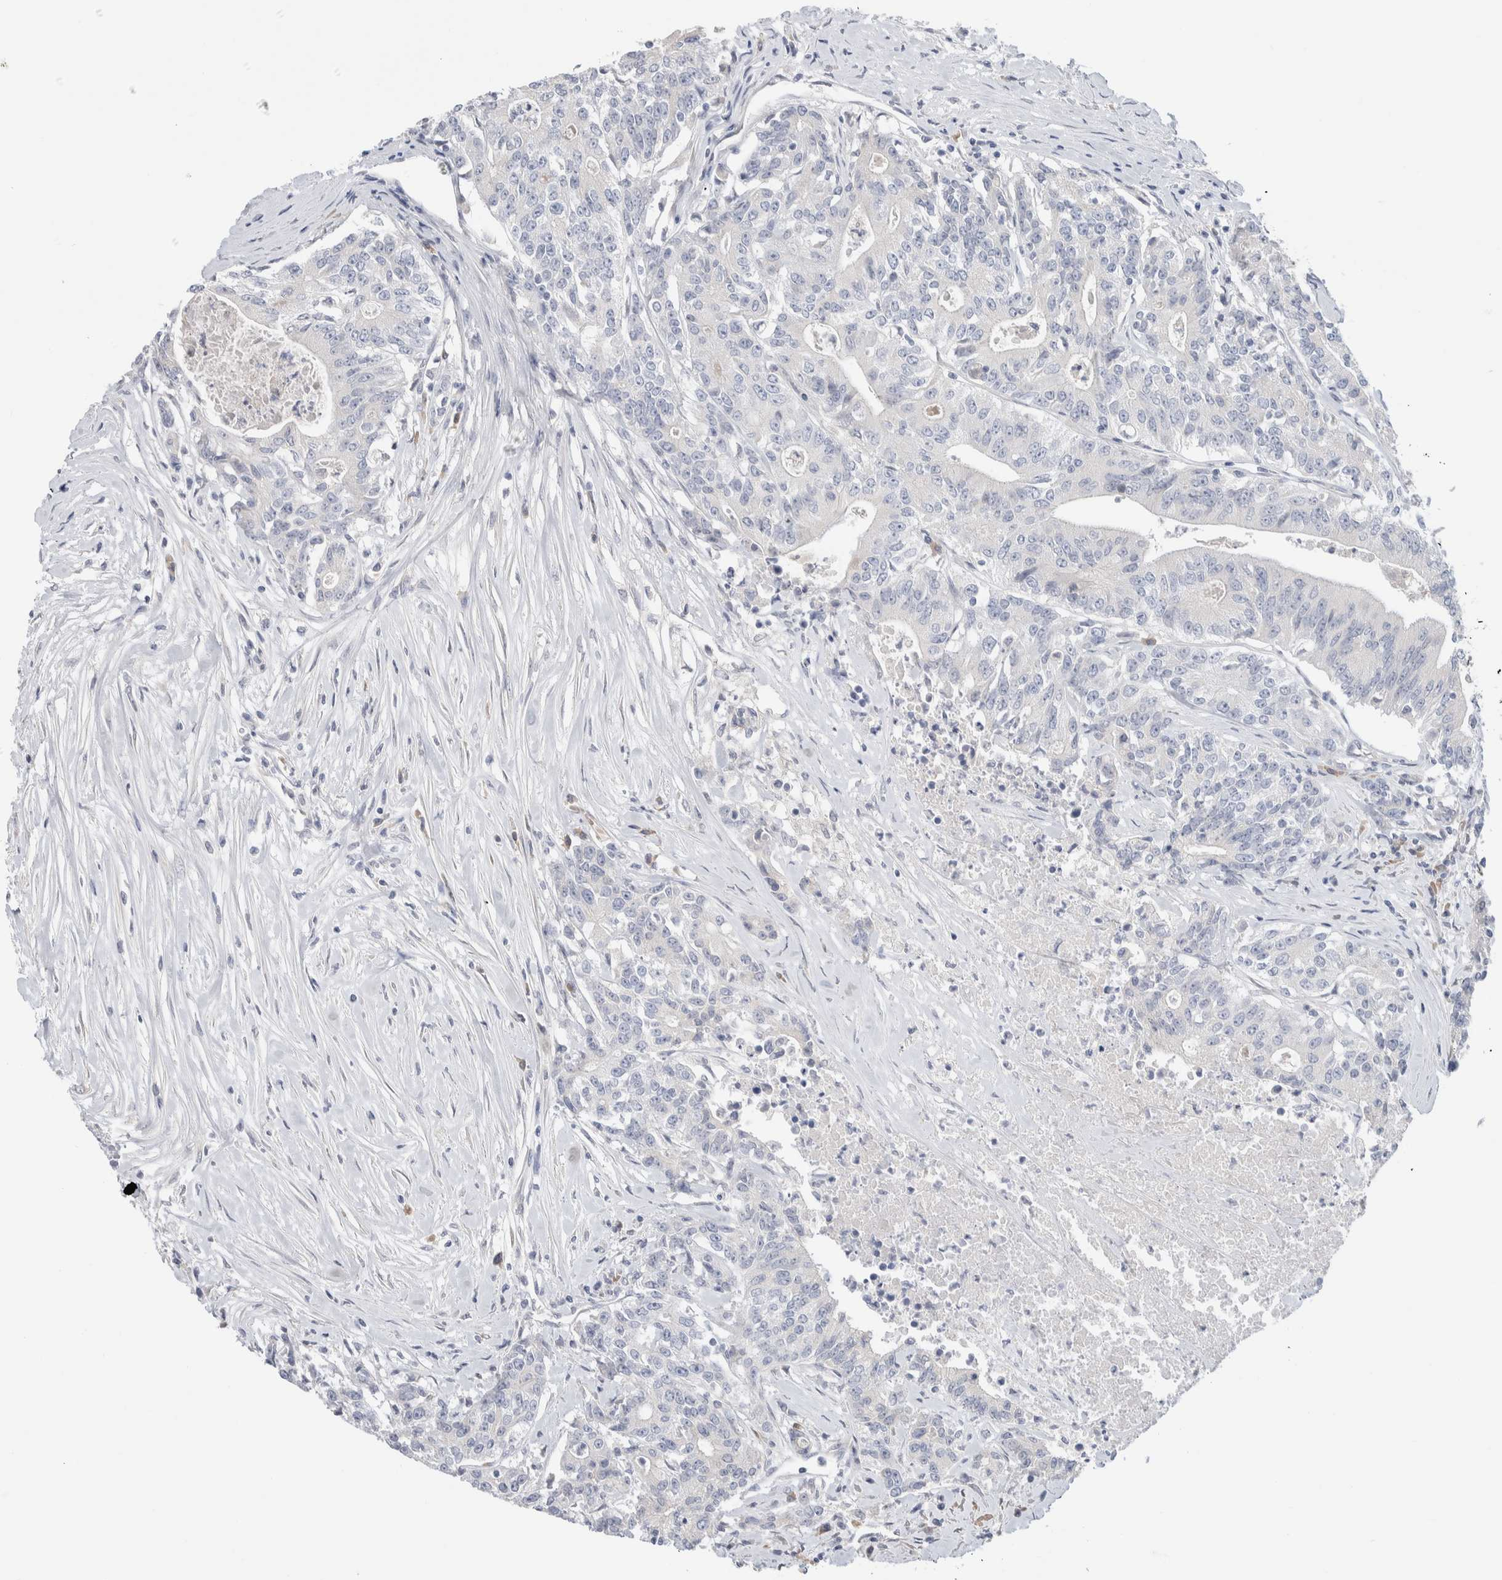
{"staining": {"intensity": "negative", "quantity": "none", "location": "none"}, "tissue": "colorectal cancer", "cell_type": "Tumor cells", "image_type": "cancer", "snomed": [{"axis": "morphology", "description": "Adenocarcinoma, NOS"}, {"axis": "topography", "description": "Colon"}], "caption": "This is a micrograph of IHC staining of colorectal cancer (adenocarcinoma), which shows no staining in tumor cells.", "gene": "RUSF1", "patient": {"sex": "female", "age": 77}}